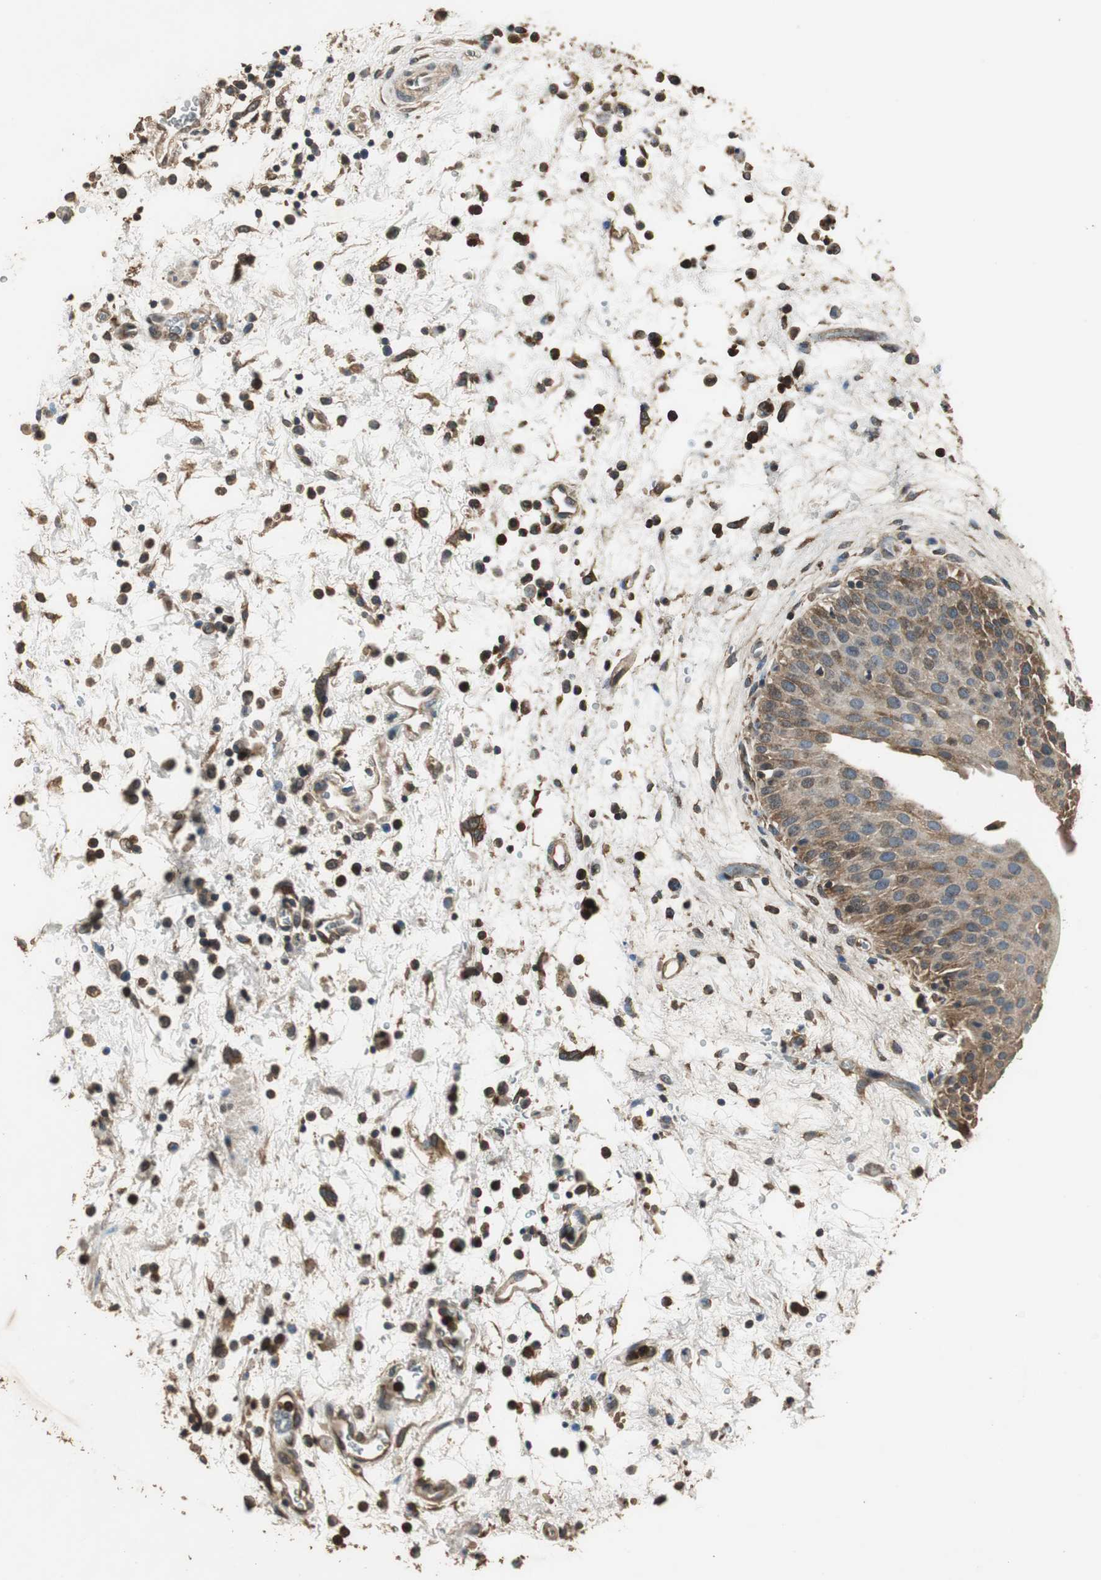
{"staining": {"intensity": "moderate", "quantity": ">75%", "location": "cytoplasmic/membranous,nuclear"}, "tissue": "urinary bladder", "cell_type": "Urothelial cells", "image_type": "normal", "snomed": [{"axis": "morphology", "description": "Normal tissue, NOS"}, {"axis": "morphology", "description": "Dysplasia, NOS"}, {"axis": "topography", "description": "Urinary bladder"}], "caption": "Human urinary bladder stained for a protein (brown) demonstrates moderate cytoplasmic/membranous,nuclear positive positivity in approximately >75% of urothelial cells.", "gene": "TMPRSS4", "patient": {"sex": "male", "age": 35}}